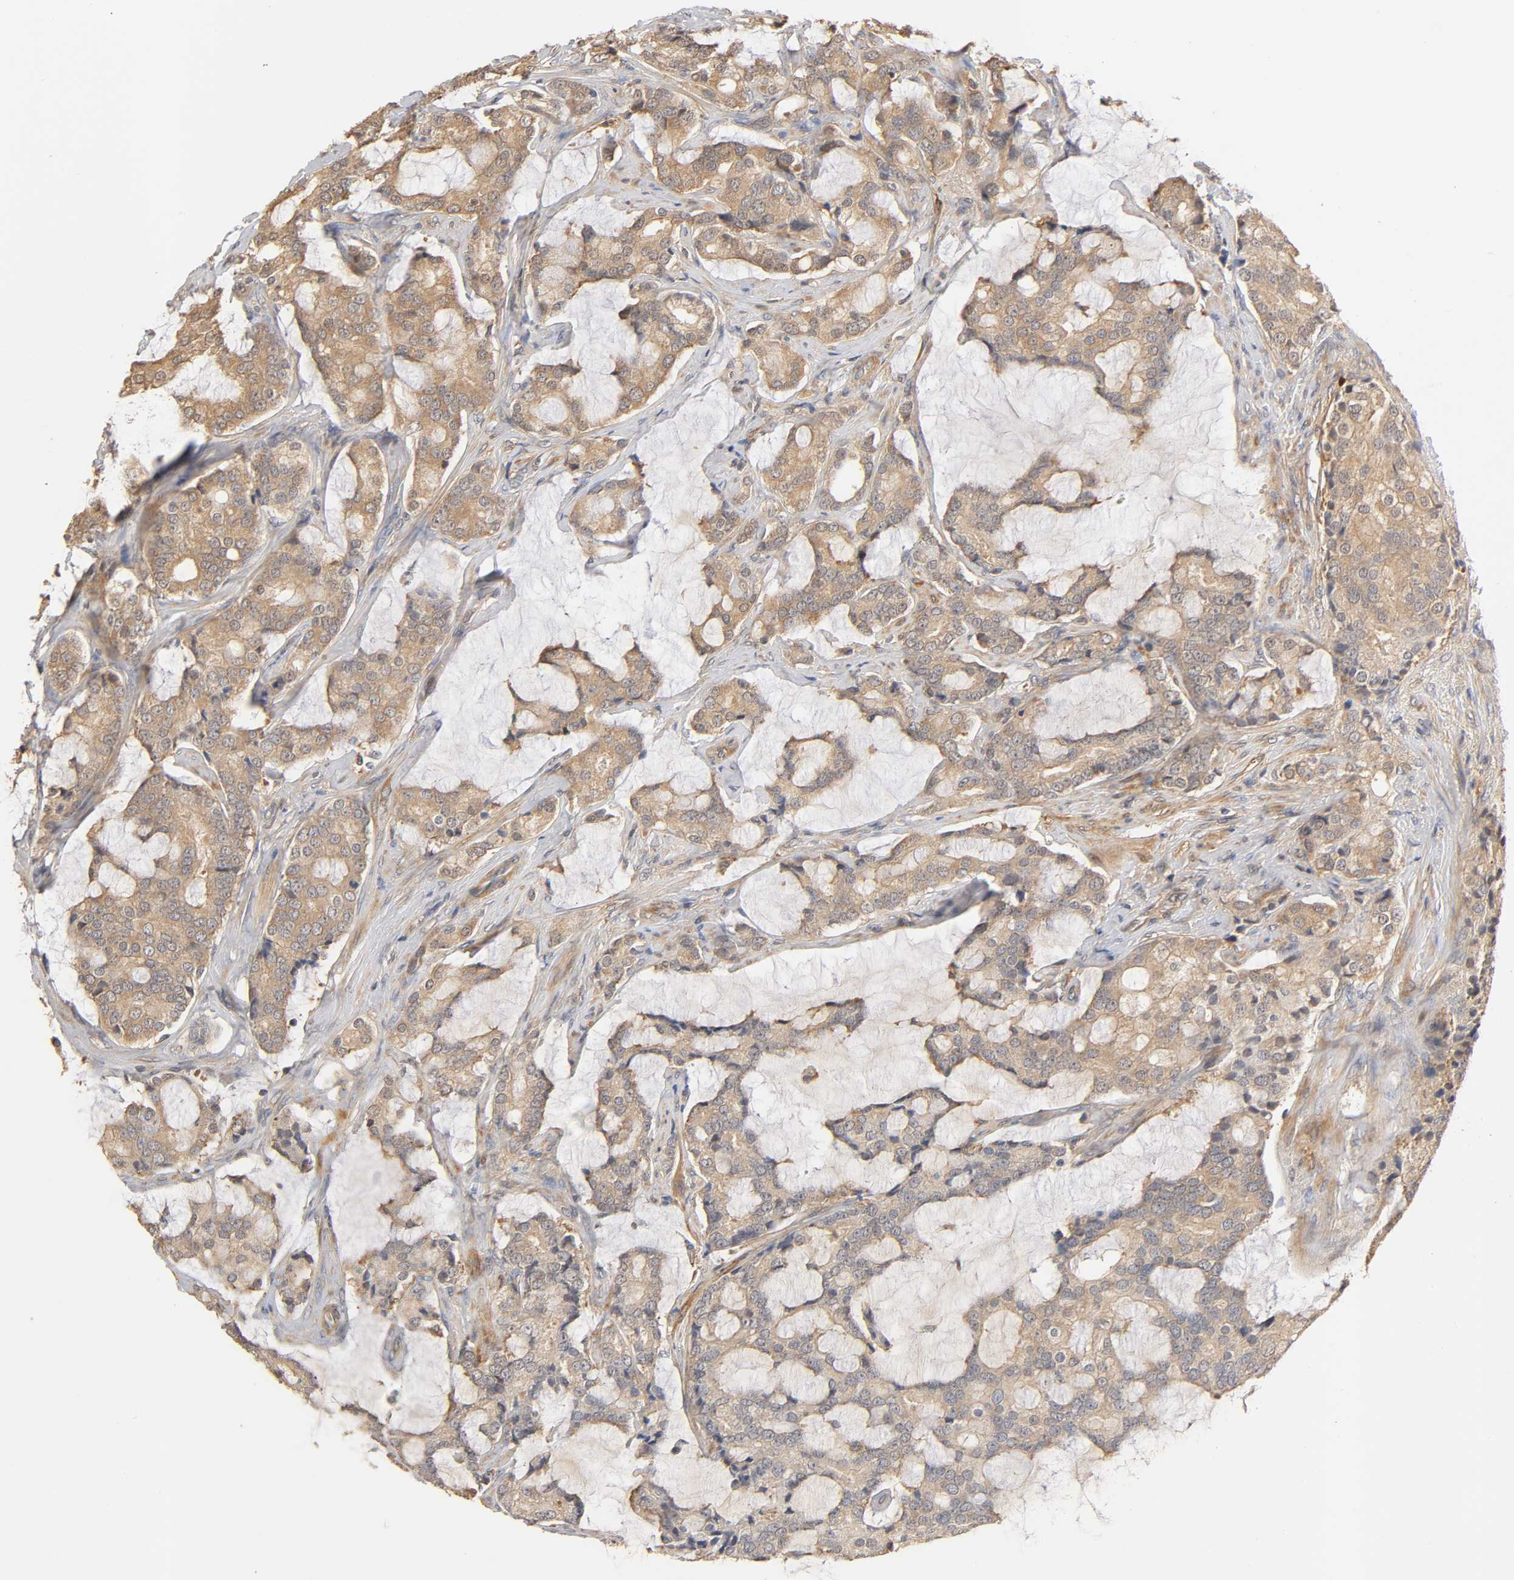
{"staining": {"intensity": "weak", "quantity": ">75%", "location": "cytoplasmic/membranous"}, "tissue": "prostate cancer", "cell_type": "Tumor cells", "image_type": "cancer", "snomed": [{"axis": "morphology", "description": "Adenocarcinoma, Low grade"}, {"axis": "topography", "description": "Prostate"}], "caption": "Weak cytoplasmic/membranous staining for a protein is appreciated in about >75% of tumor cells of low-grade adenocarcinoma (prostate) using immunohistochemistry.", "gene": "PDE5A", "patient": {"sex": "male", "age": 58}}